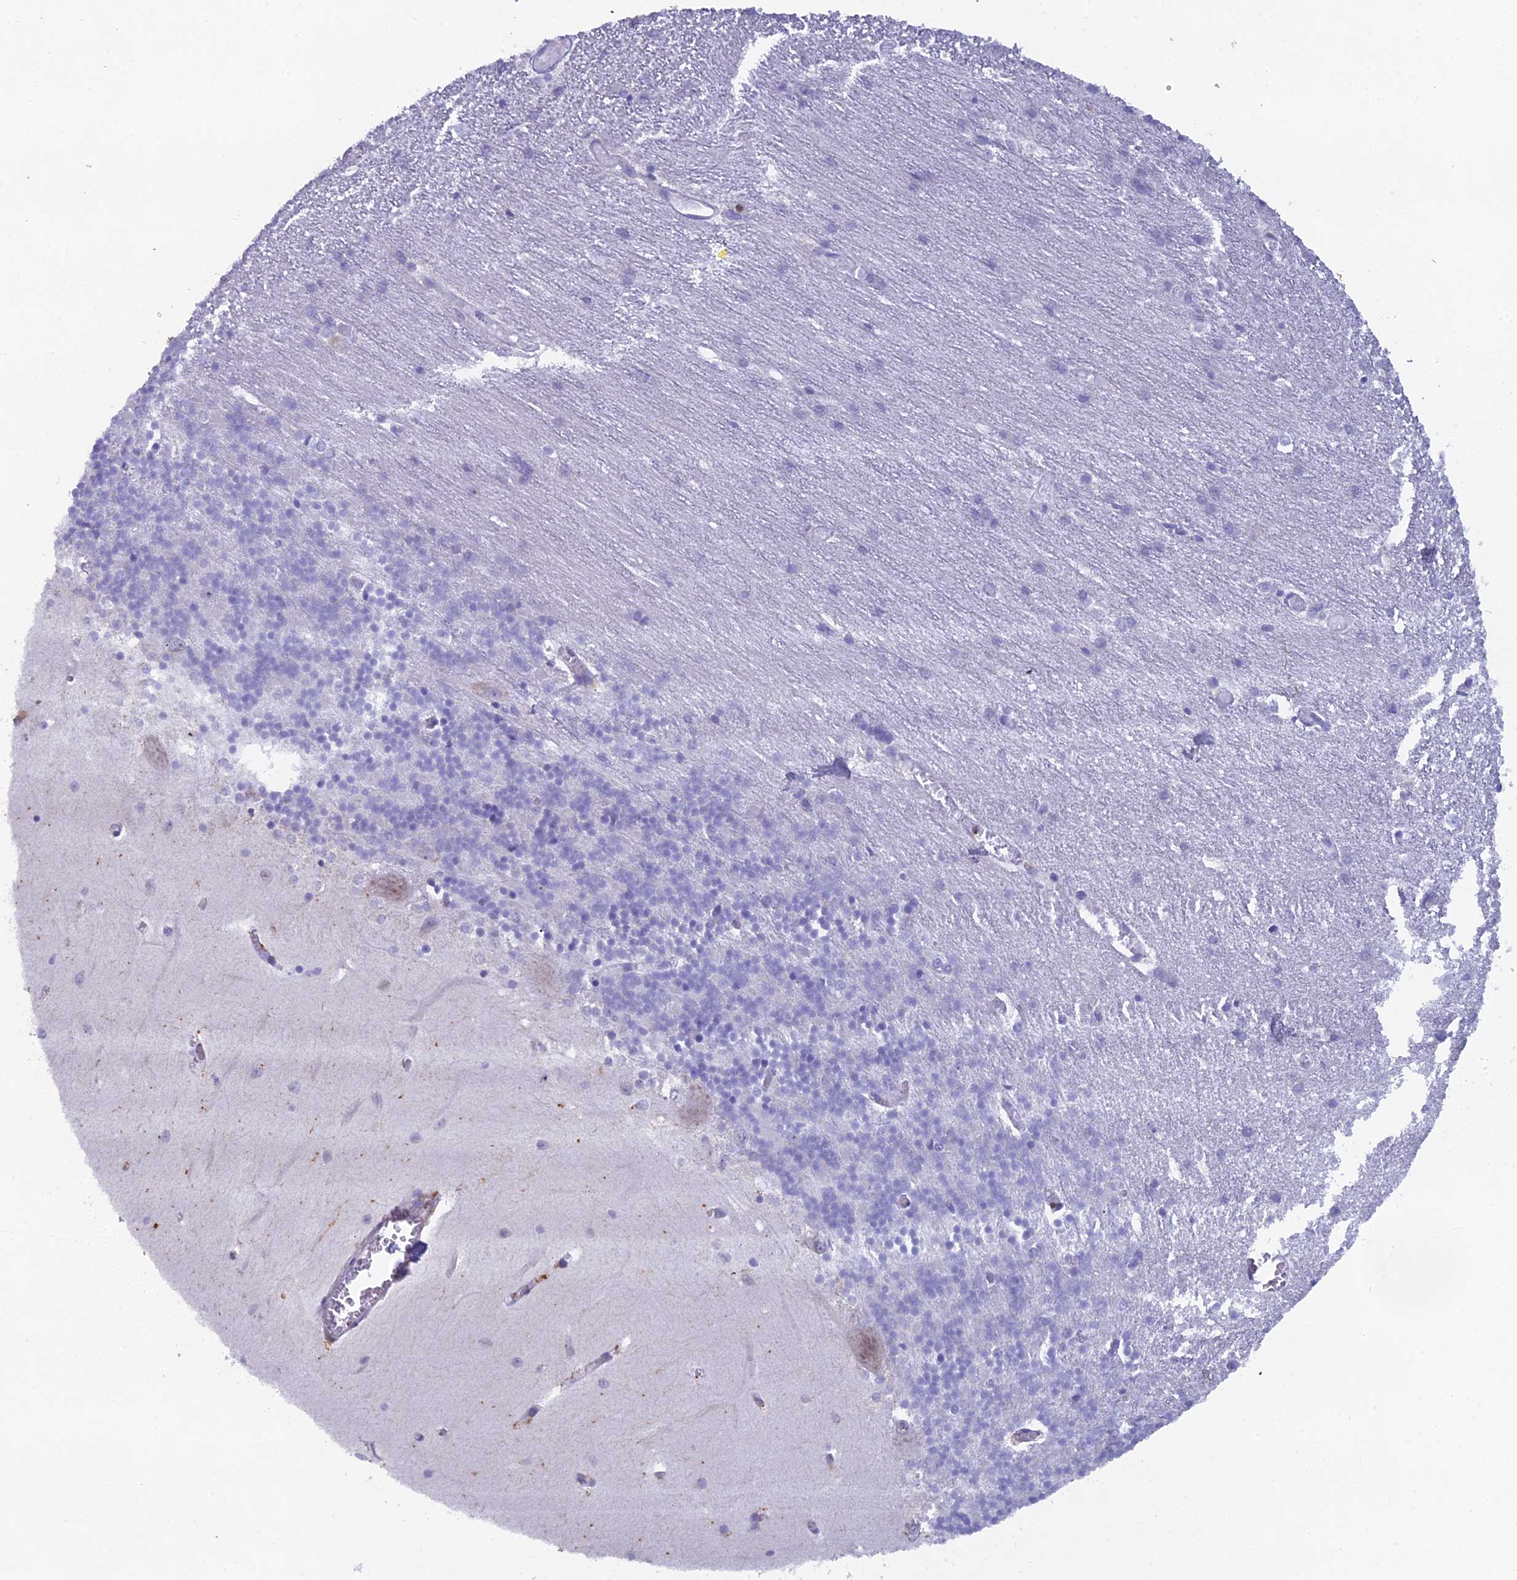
{"staining": {"intensity": "negative", "quantity": "none", "location": "none"}, "tissue": "cerebellum", "cell_type": "Cells in granular layer", "image_type": "normal", "snomed": [{"axis": "morphology", "description": "Normal tissue, NOS"}, {"axis": "topography", "description": "Cerebellum"}], "caption": "The photomicrograph reveals no staining of cells in granular layer in normal cerebellum.", "gene": "ABI3BP", "patient": {"sex": "male", "age": 37}}